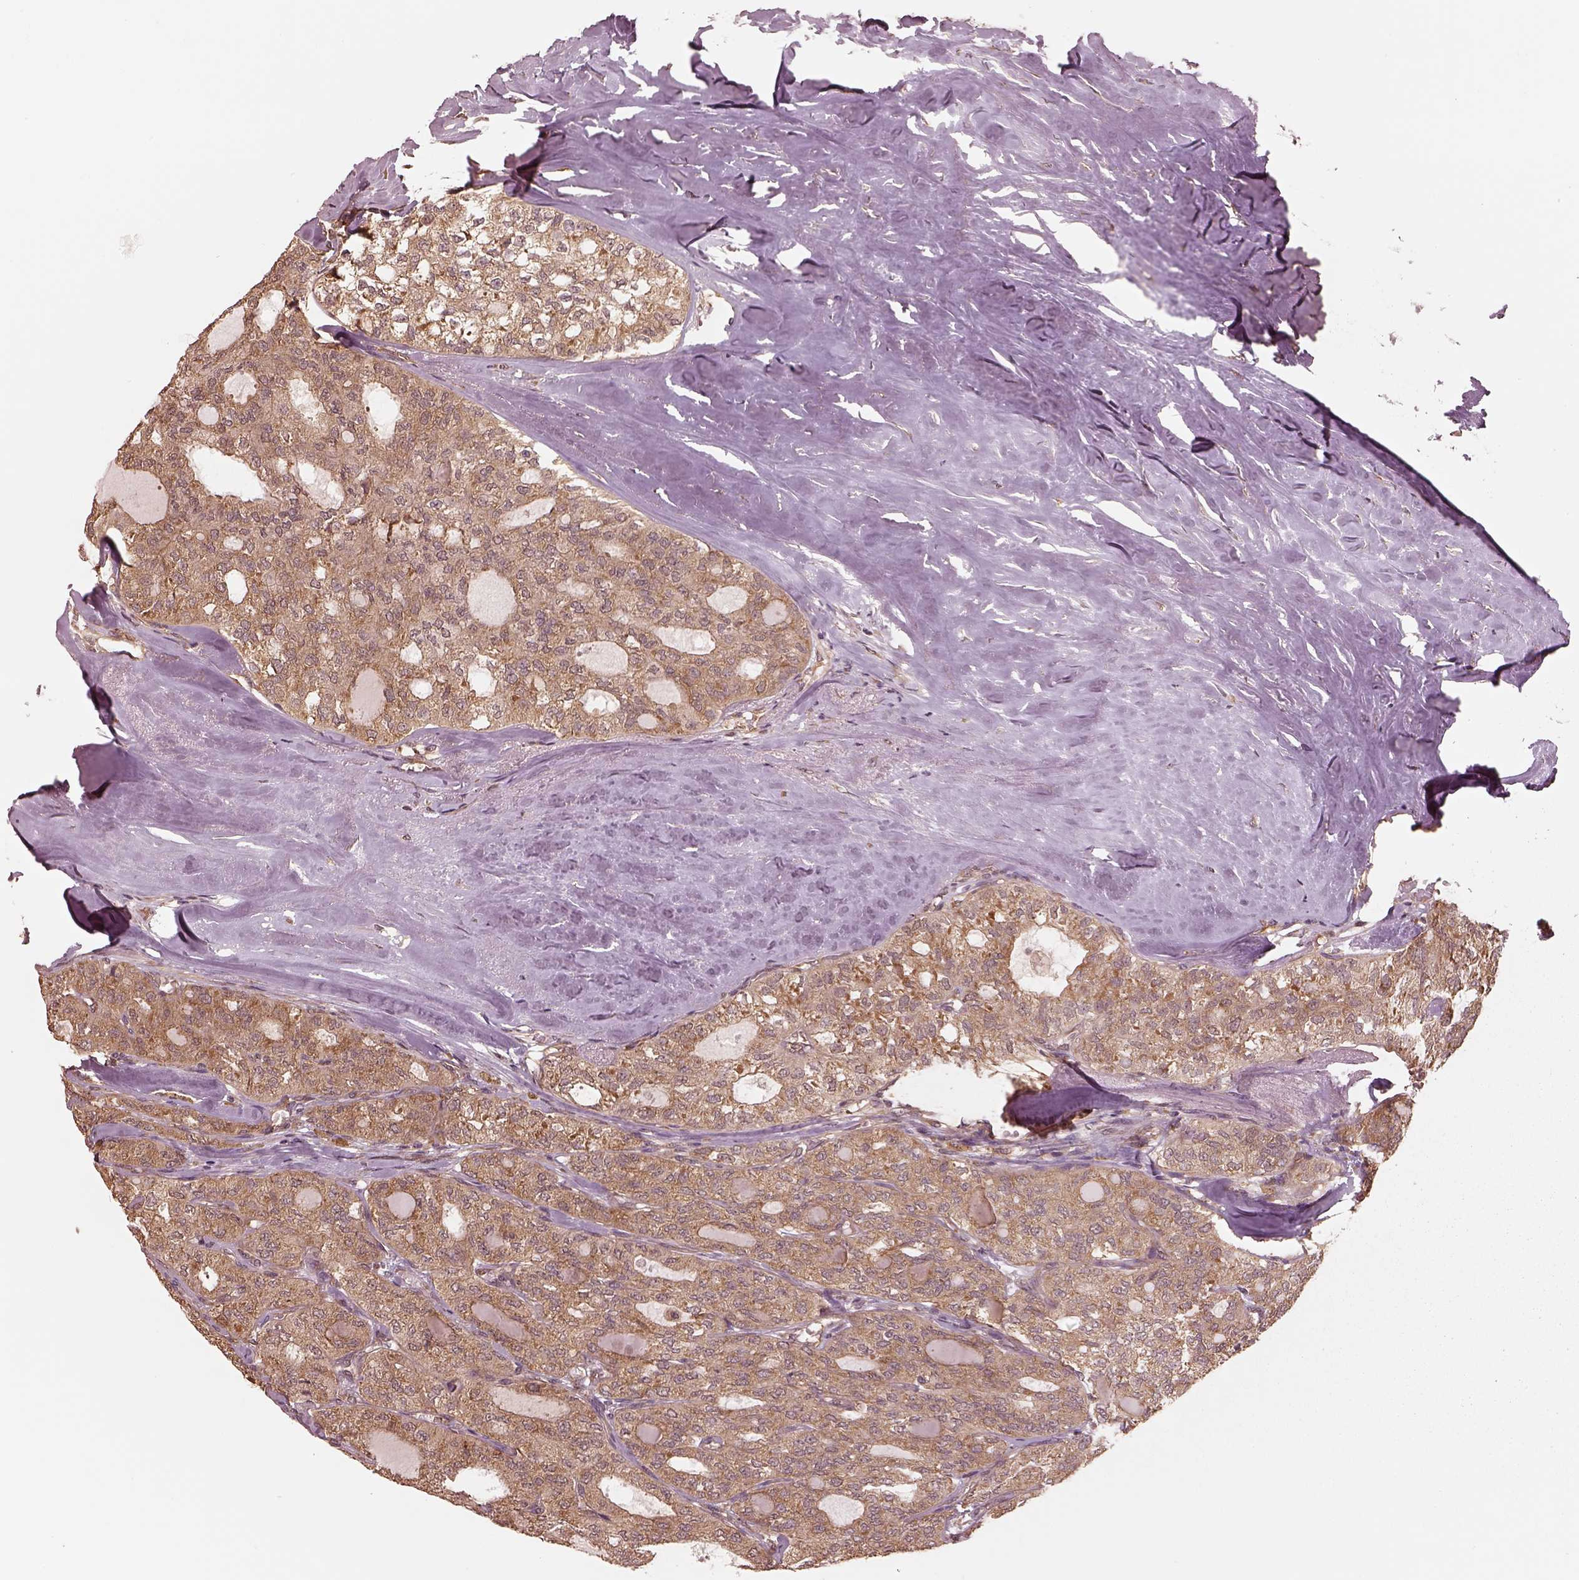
{"staining": {"intensity": "moderate", "quantity": ">75%", "location": "cytoplasmic/membranous"}, "tissue": "thyroid cancer", "cell_type": "Tumor cells", "image_type": "cancer", "snomed": [{"axis": "morphology", "description": "Follicular adenoma carcinoma, NOS"}, {"axis": "topography", "description": "Thyroid gland"}], "caption": "Thyroid cancer (follicular adenoma carcinoma) stained for a protein (brown) demonstrates moderate cytoplasmic/membranous positive positivity in approximately >75% of tumor cells.", "gene": "RPS5", "patient": {"sex": "male", "age": 75}}